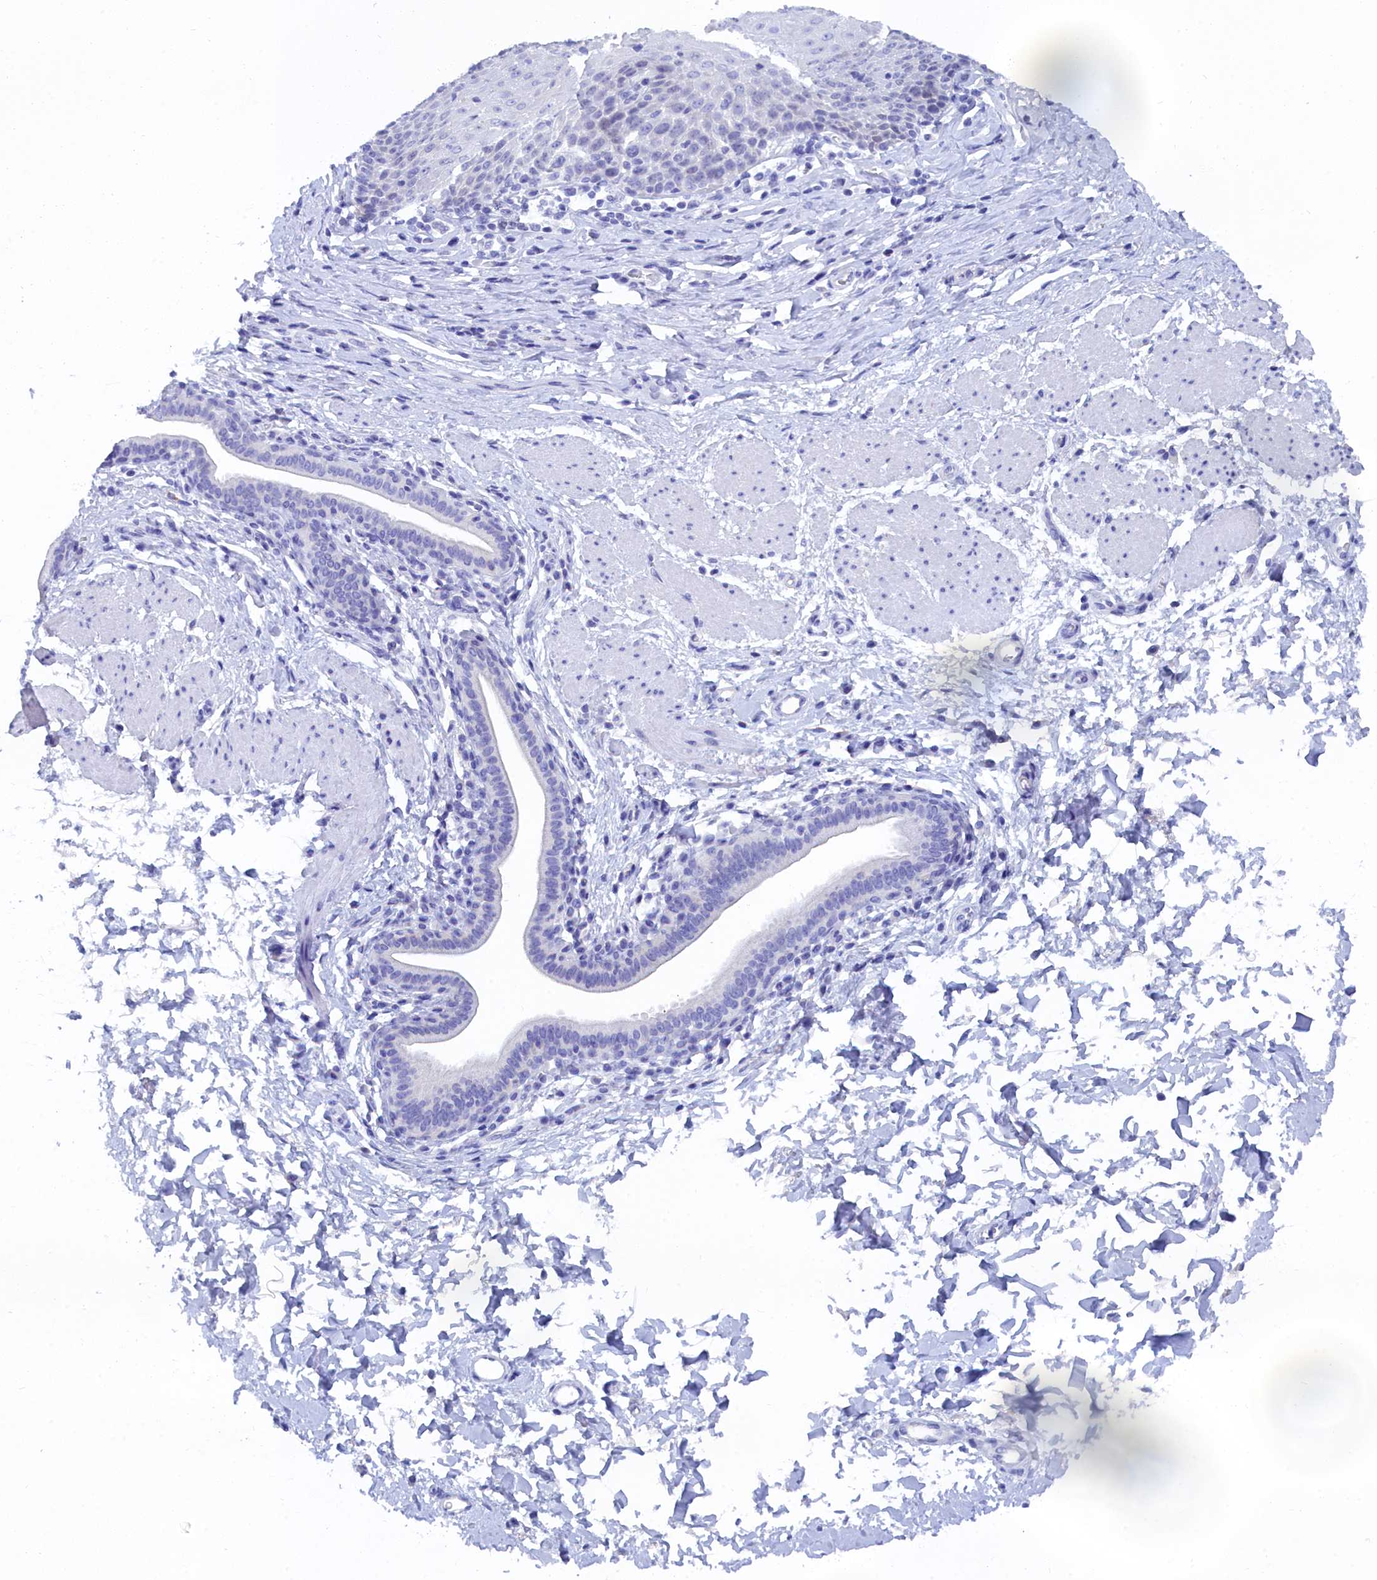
{"staining": {"intensity": "negative", "quantity": "none", "location": "none"}, "tissue": "esophagus", "cell_type": "Squamous epithelial cells", "image_type": "normal", "snomed": [{"axis": "morphology", "description": "Normal tissue, NOS"}, {"axis": "topography", "description": "Esophagus"}], "caption": "A micrograph of esophagus stained for a protein displays no brown staining in squamous epithelial cells. (DAB immunohistochemistry (IHC), high magnification).", "gene": "TRIM10", "patient": {"sex": "female", "age": 61}}